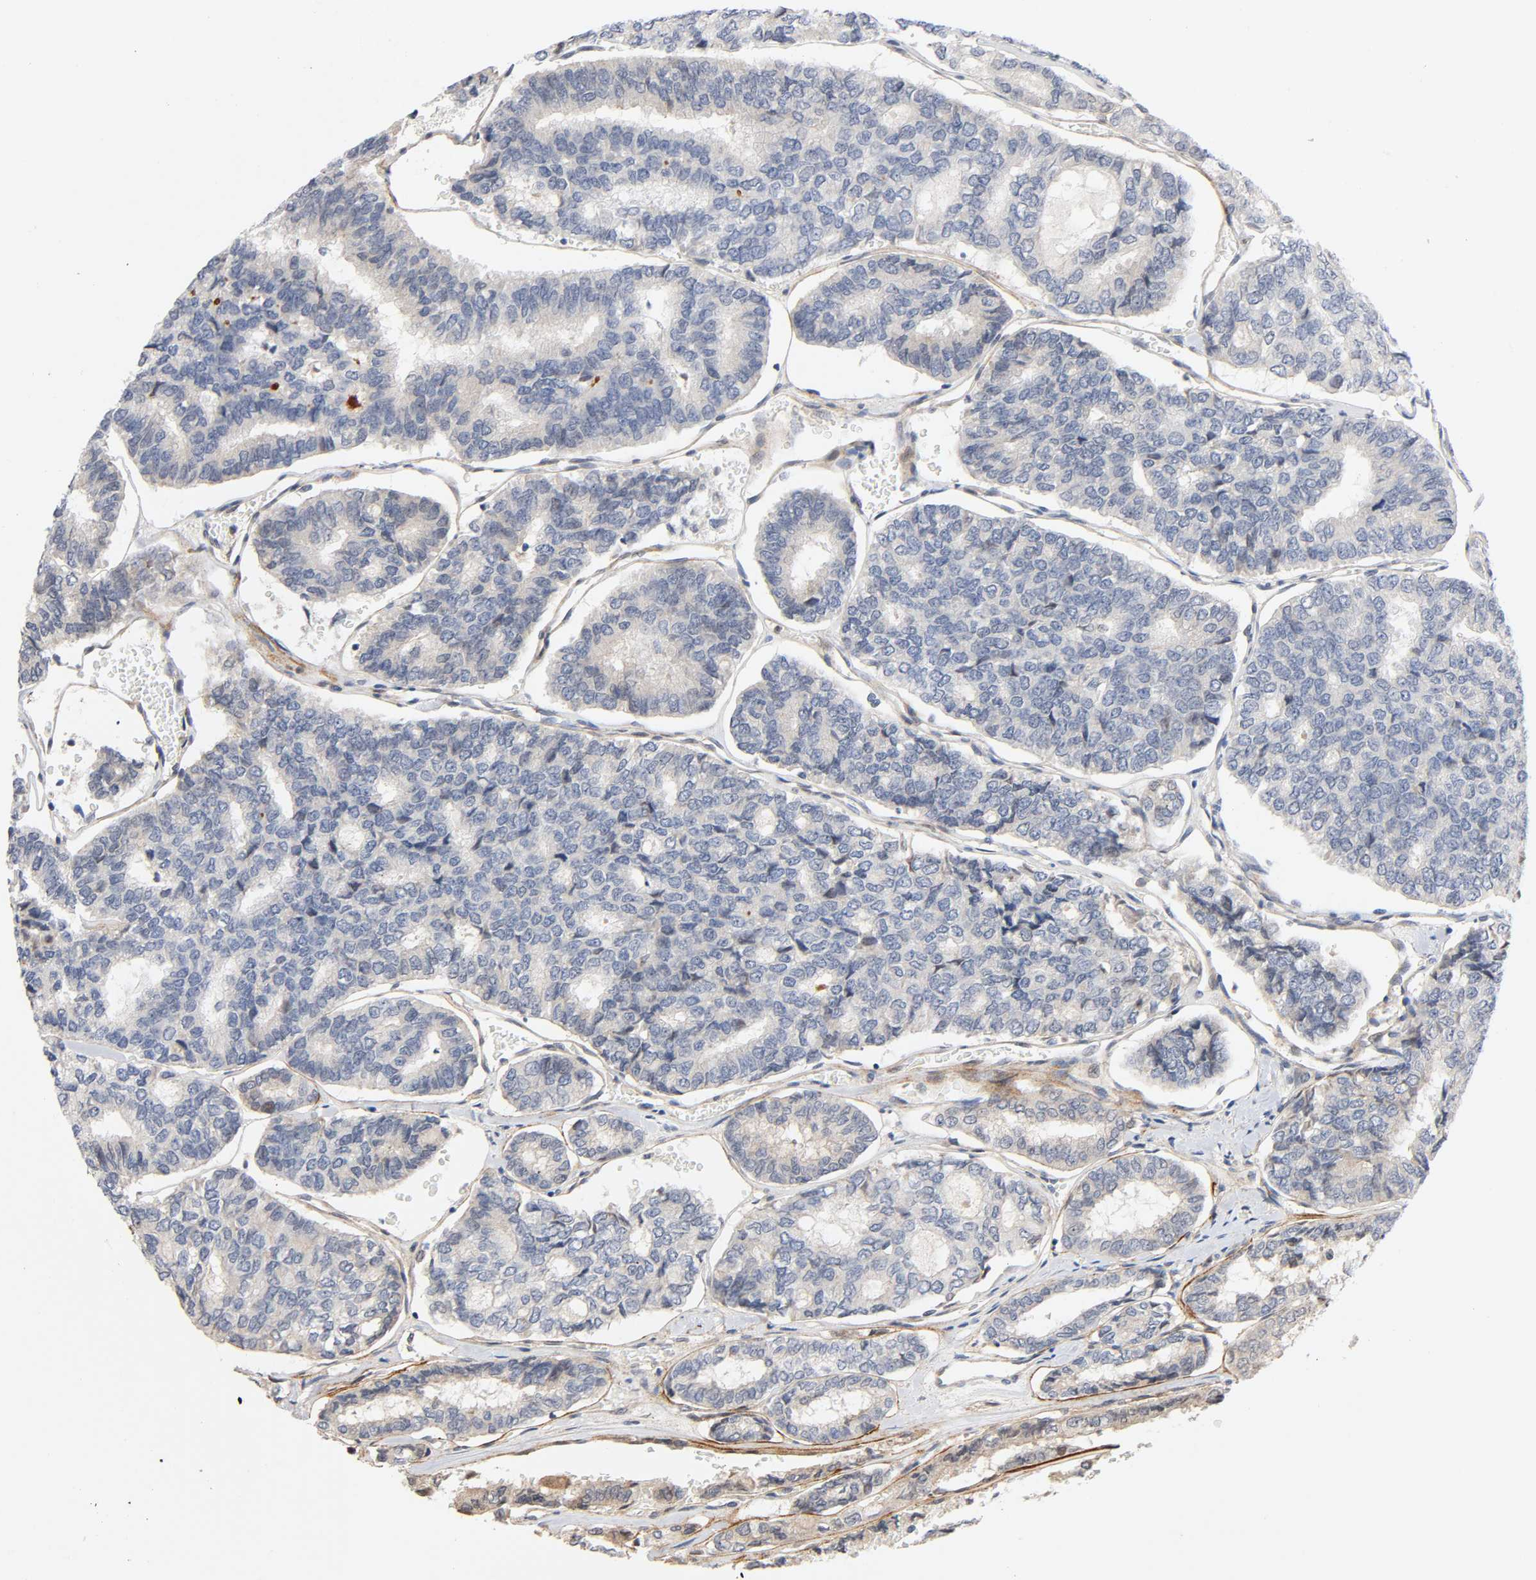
{"staining": {"intensity": "negative", "quantity": "none", "location": "none"}, "tissue": "thyroid cancer", "cell_type": "Tumor cells", "image_type": "cancer", "snomed": [{"axis": "morphology", "description": "Normal tissue, NOS"}, {"axis": "morphology", "description": "Papillary adenocarcinoma, NOS"}, {"axis": "topography", "description": "Thyroid gland"}], "caption": "Tumor cells show no significant expression in thyroid cancer.", "gene": "CASP9", "patient": {"sex": "female", "age": 30}}